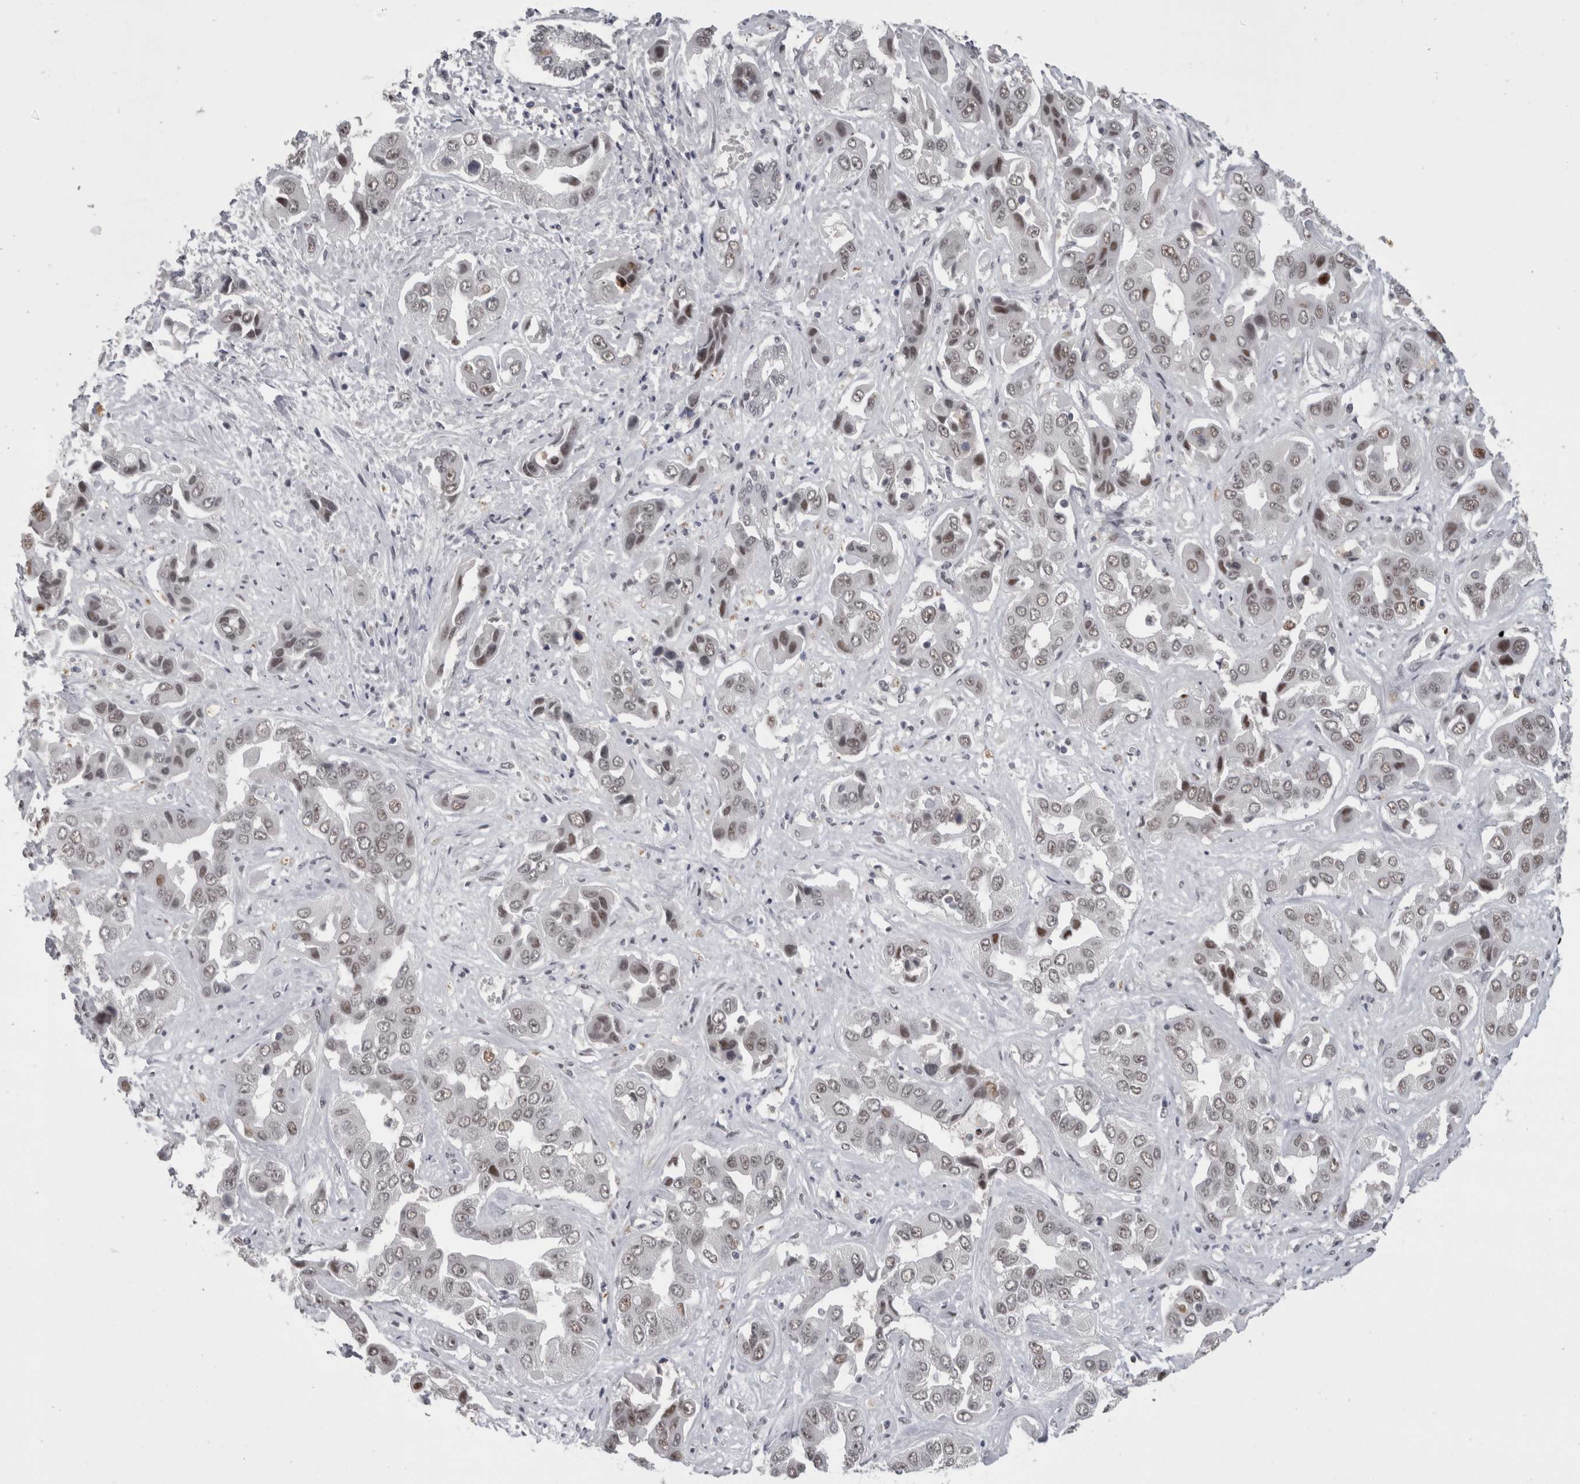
{"staining": {"intensity": "weak", "quantity": "25%-75%", "location": "nuclear"}, "tissue": "liver cancer", "cell_type": "Tumor cells", "image_type": "cancer", "snomed": [{"axis": "morphology", "description": "Cholangiocarcinoma"}, {"axis": "topography", "description": "Liver"}], "caption": "Immunohistochemical staining of human cholangiocarcinoma (liver) shows low levels of weak nuclear protein staining in about 25%-75% of tumor cells. (Stains: DAB in brown, nuclei in blue, Microscopy: brightfield microscopy at high magnification).", "gene": "SNRNP40", "patient": {"sex": "female", "age": 52}}